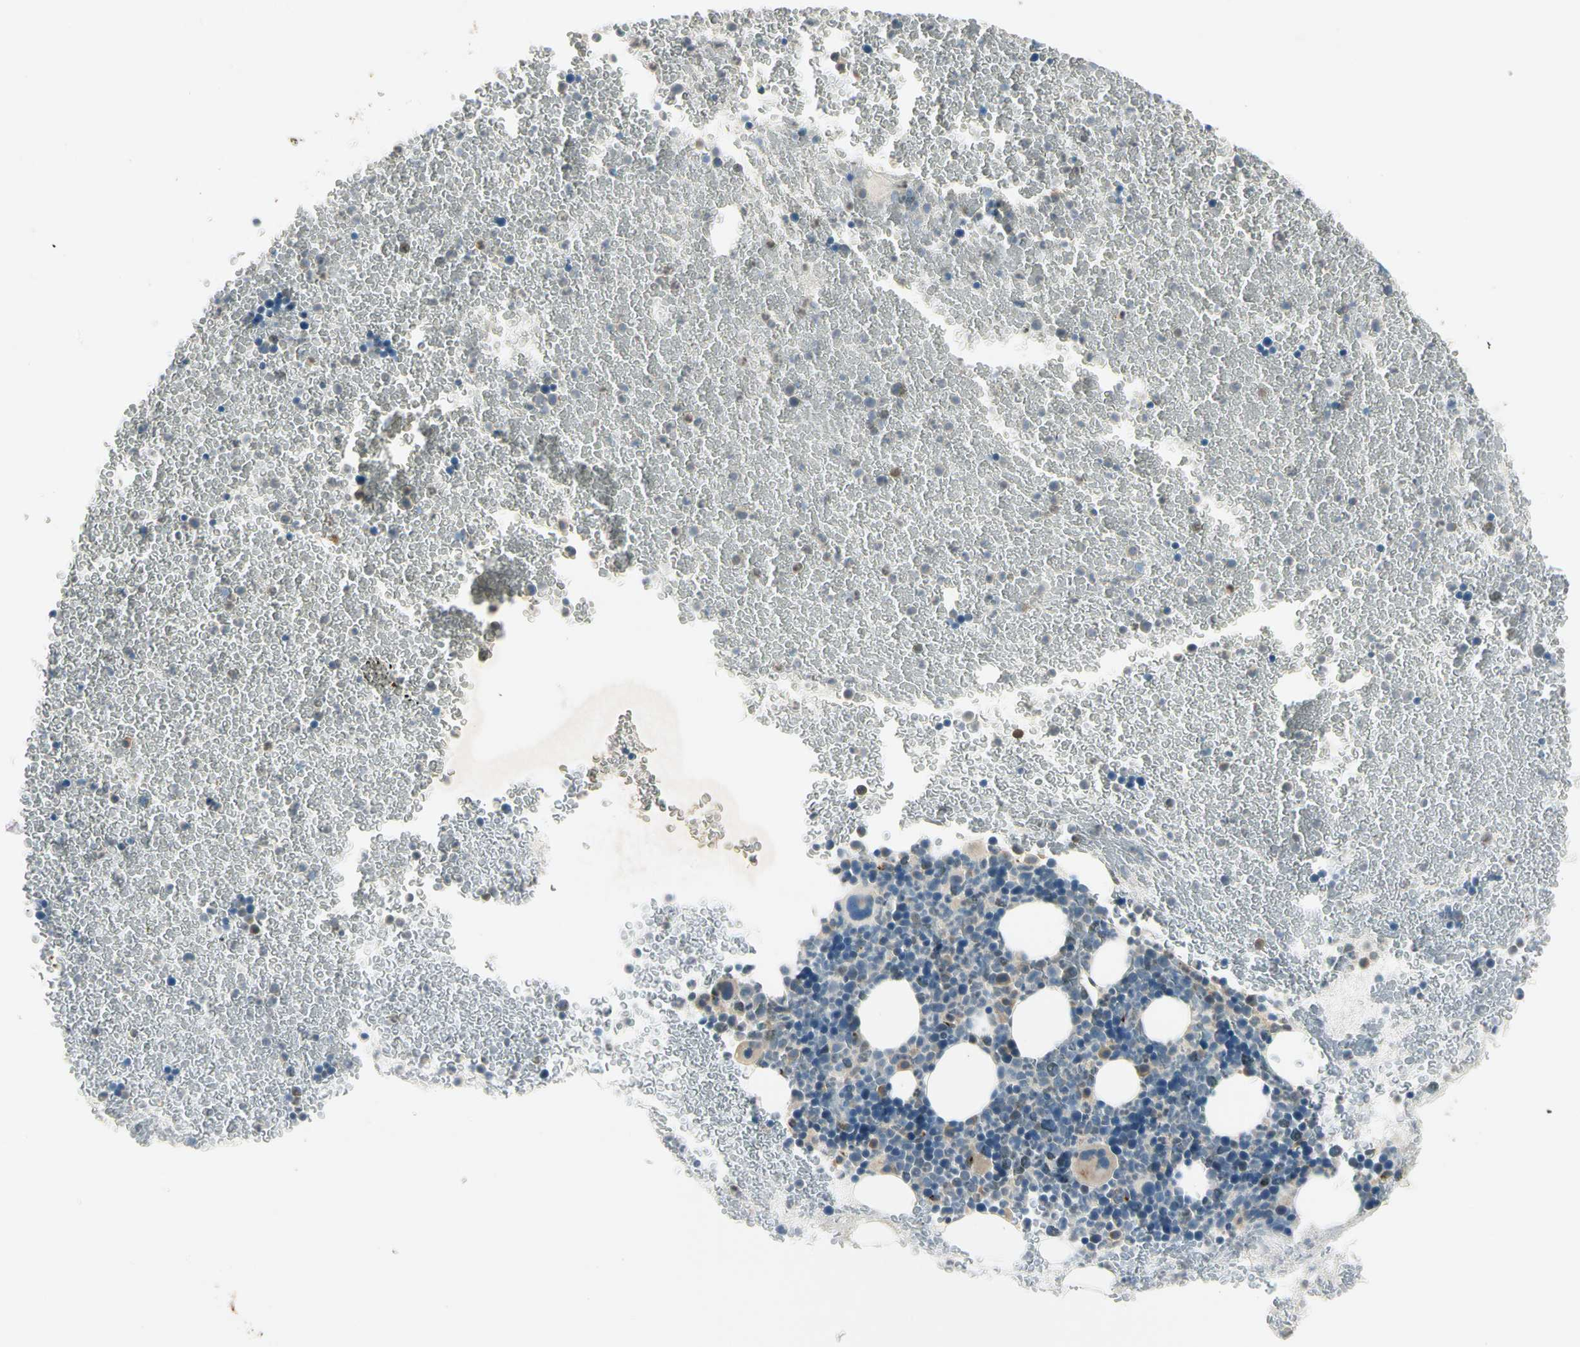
{"staining": {"intensity": "weak", "quantity": "25%-75%", "location": "cytoplasmic/membranous"}, "tissue": "bone marrow", "cell_type": "Hematopoietic cells", "image_type": "normal", "snomed": [{"axis": "morphology", "description": "Normal tissue, NOS"}, {"axis": "topography", "description": "Bone marrow"}], "caption": "Immunohistochemical staining of benign bone marrow demonstrates weak cytoplasmic/membranous protein staining in approximately 25%-75% of hematopoietic cells. The protein of interest is stained brown, and the nuclei are stained in blue (DAB (3,3'-diaminobenzidine) IHC with brightfield microscopy, high magnification).", "gene": "MANSC1", "patient": {"sex": "female", "age": 53}}